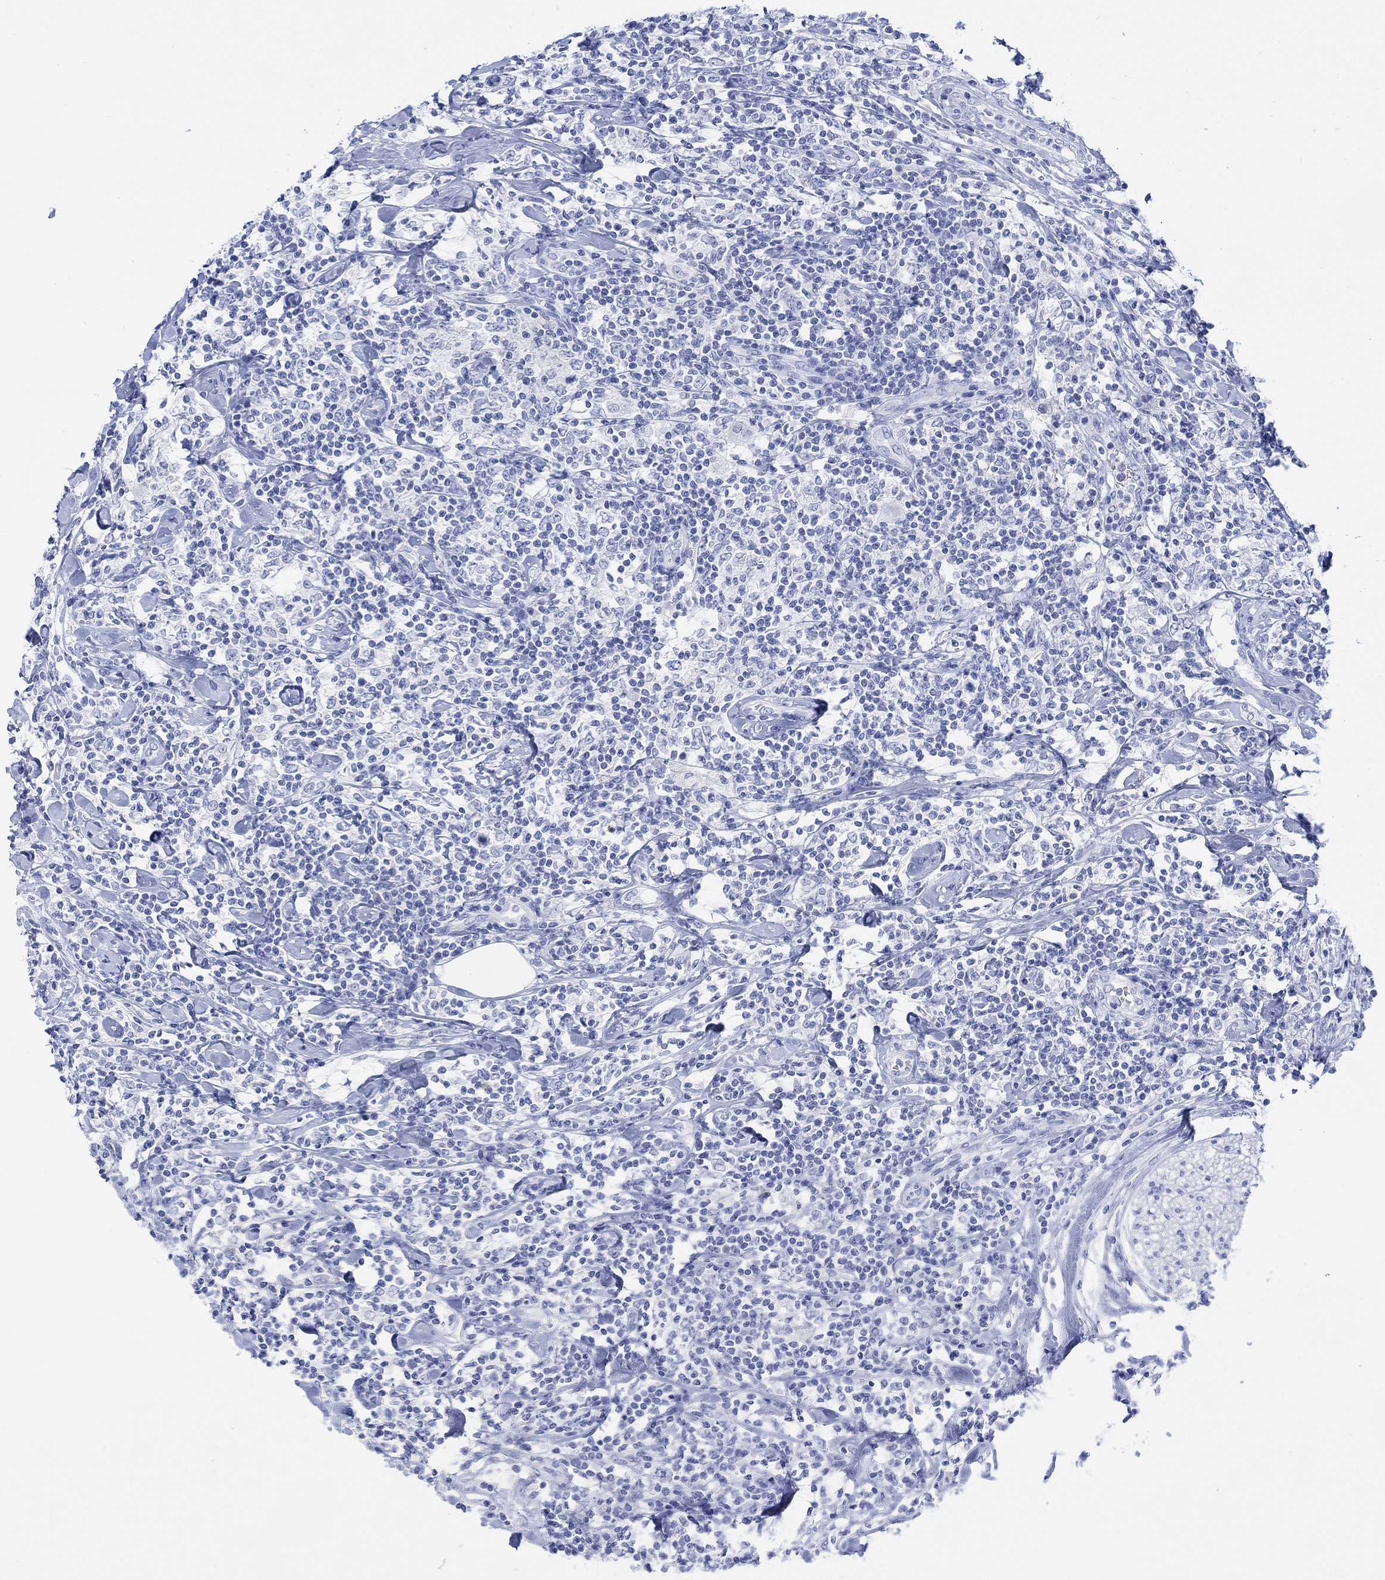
{"staining": {"intensity": "negative", "quantity": "none", "location": "none"}, "tissue": "lymphoma", "cell_type": "Tumor cells", "image_type": "cancer", "snomed": [{"axis": "morphology", "description": "Malignant lymphoma, non-Hodgkin's type, High grade"}, {"axis": "topography", "description": "Lymph node"}], "caption": "There is no significant expression in tumor cells of lymphoma.", "gene": "CALCA", "patient": {"sex": "female", "age": 84}}